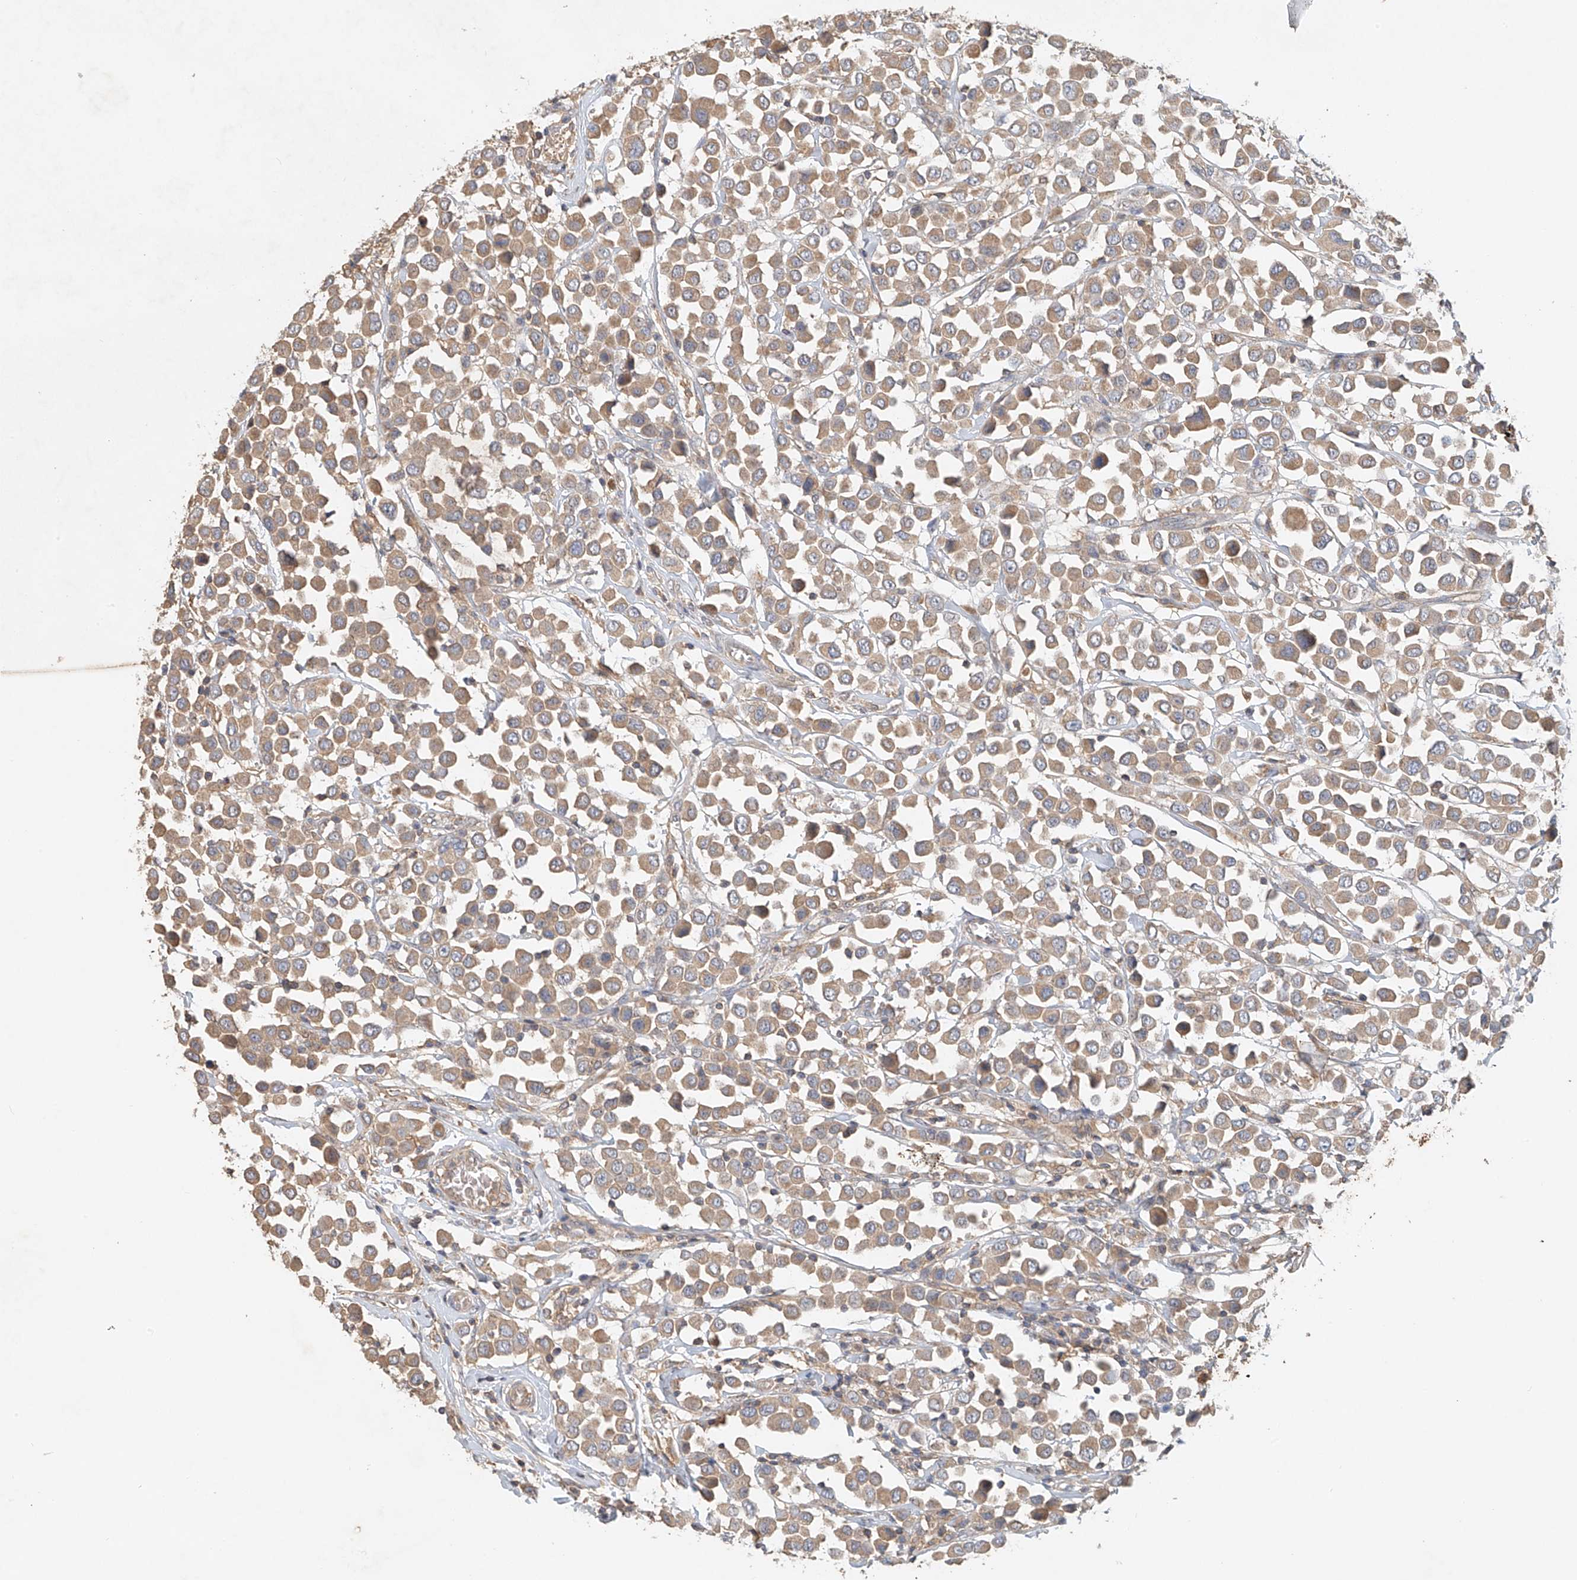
{"staining": {"intensity": "weak", "quantity": ">75%", "location": "cytoplasmic/membranous"}, "tissue": "breast cancer", "cell_type": "Tumor cells", "image_type": "cancer", "snomed": [{"axis": "morphology", "description": "Duct carcinoma"}, {"axis": "topography", "description": "Breast"}], "caption": "Immunohistochemical staining of breast cancer displays weak cytoplasmic/membranous protein positivity in about >75% of tumor cells. (DAB IHC, brown staining for protein, blue staining for nuclei).", "gene": "GNB1L", "patient": {"sex": "female", "age": 61}}